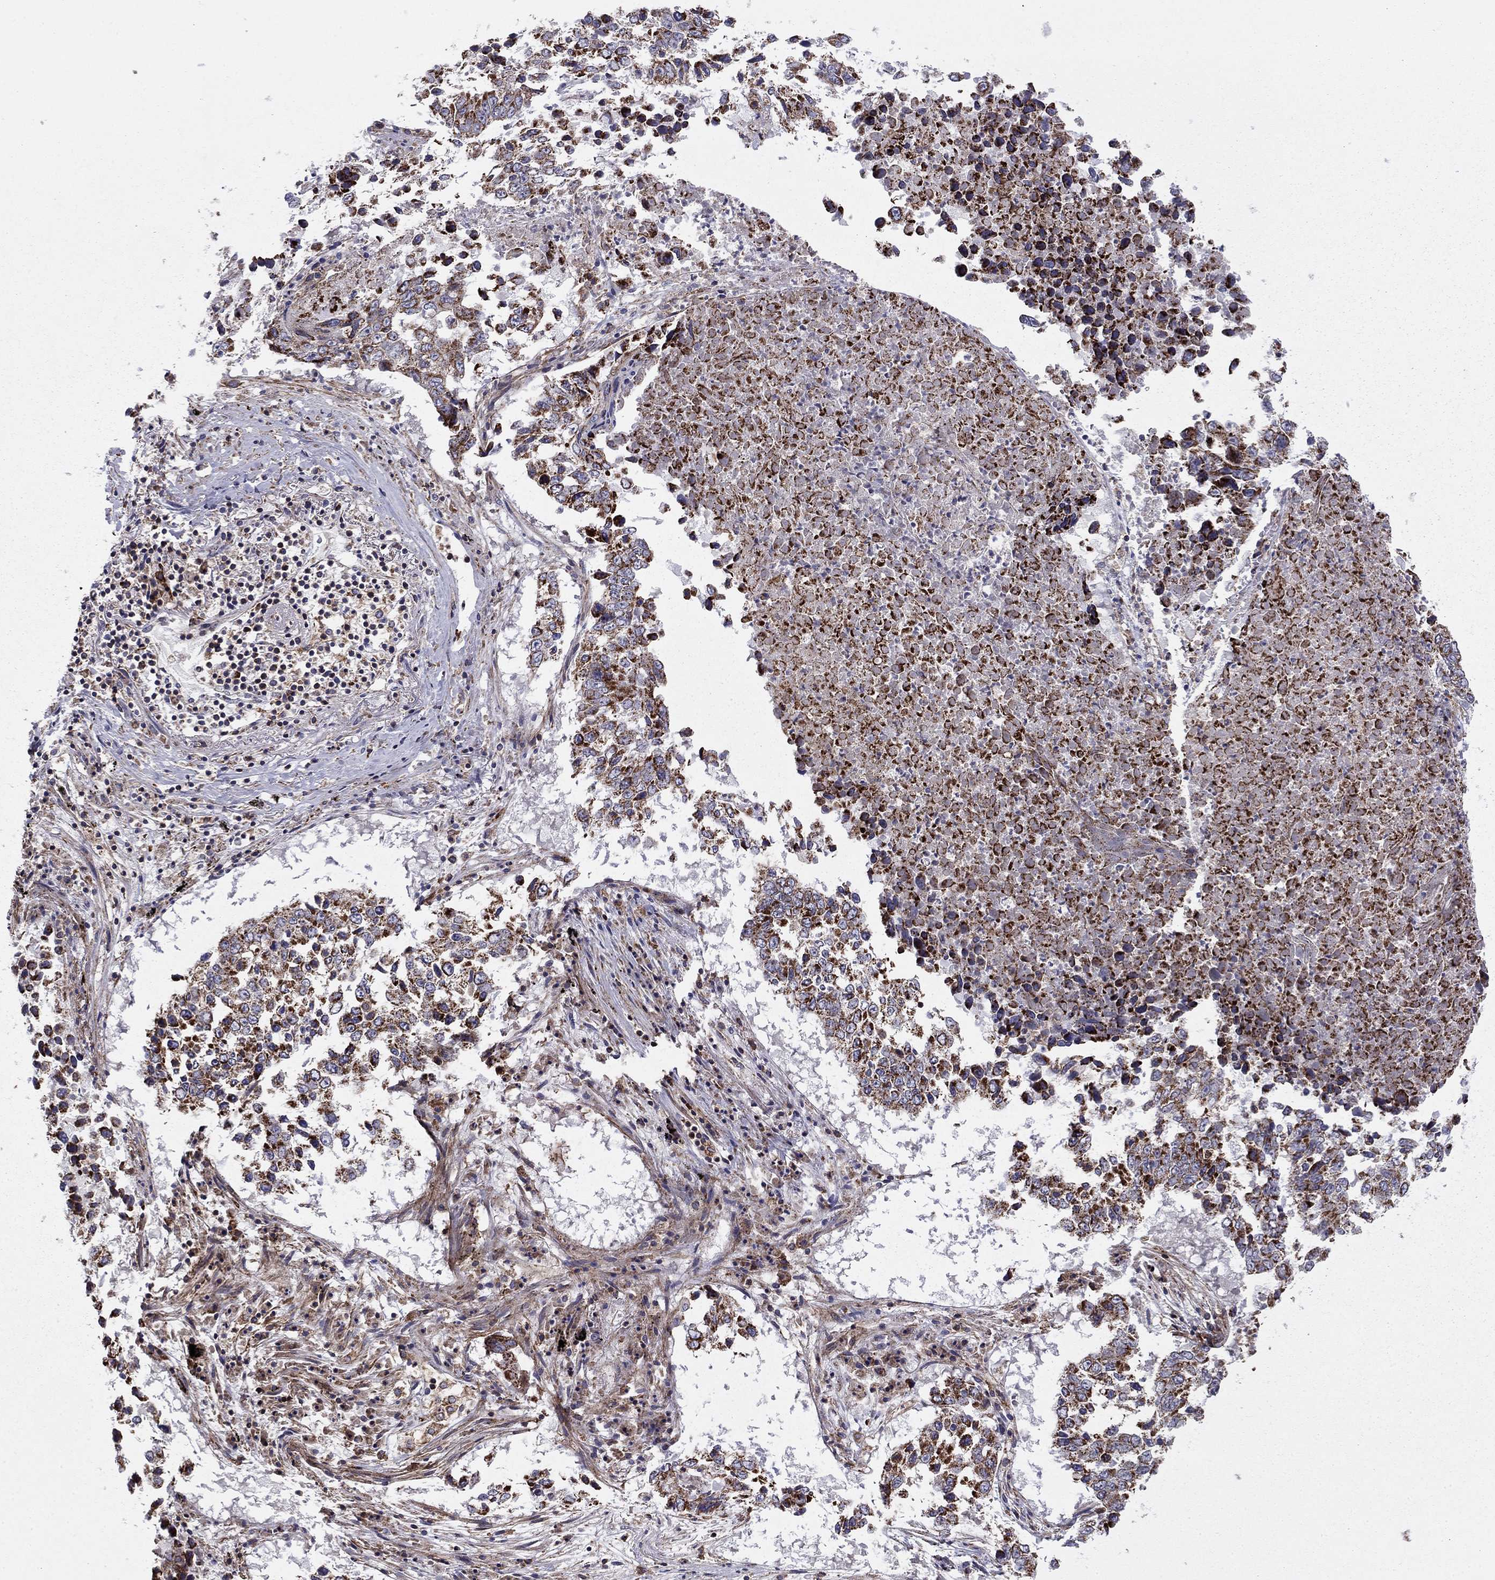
{"staining": {"intensity": "strong", "quantity": "25%-75%", "location": "cytoplasmic/membranous"}, "tissue": "lung cancer", "cell_type": "Tumor cells", "image_type": "cancer", "snomed": [{"axis": "morphology", "description": "Squamous cell carcinoma, NOS"}, {"axis": "topography", "description": "Lung"}], "caption": "Brown immunohistochemical staining in lung cancer (squamous cell carcinoma) exhibits strong cytoplasmic/membranous expression in approximately 25%-75% of tumor cells.", "gene": "ALG6", "patient": {"sex": "male", "age": 82}}